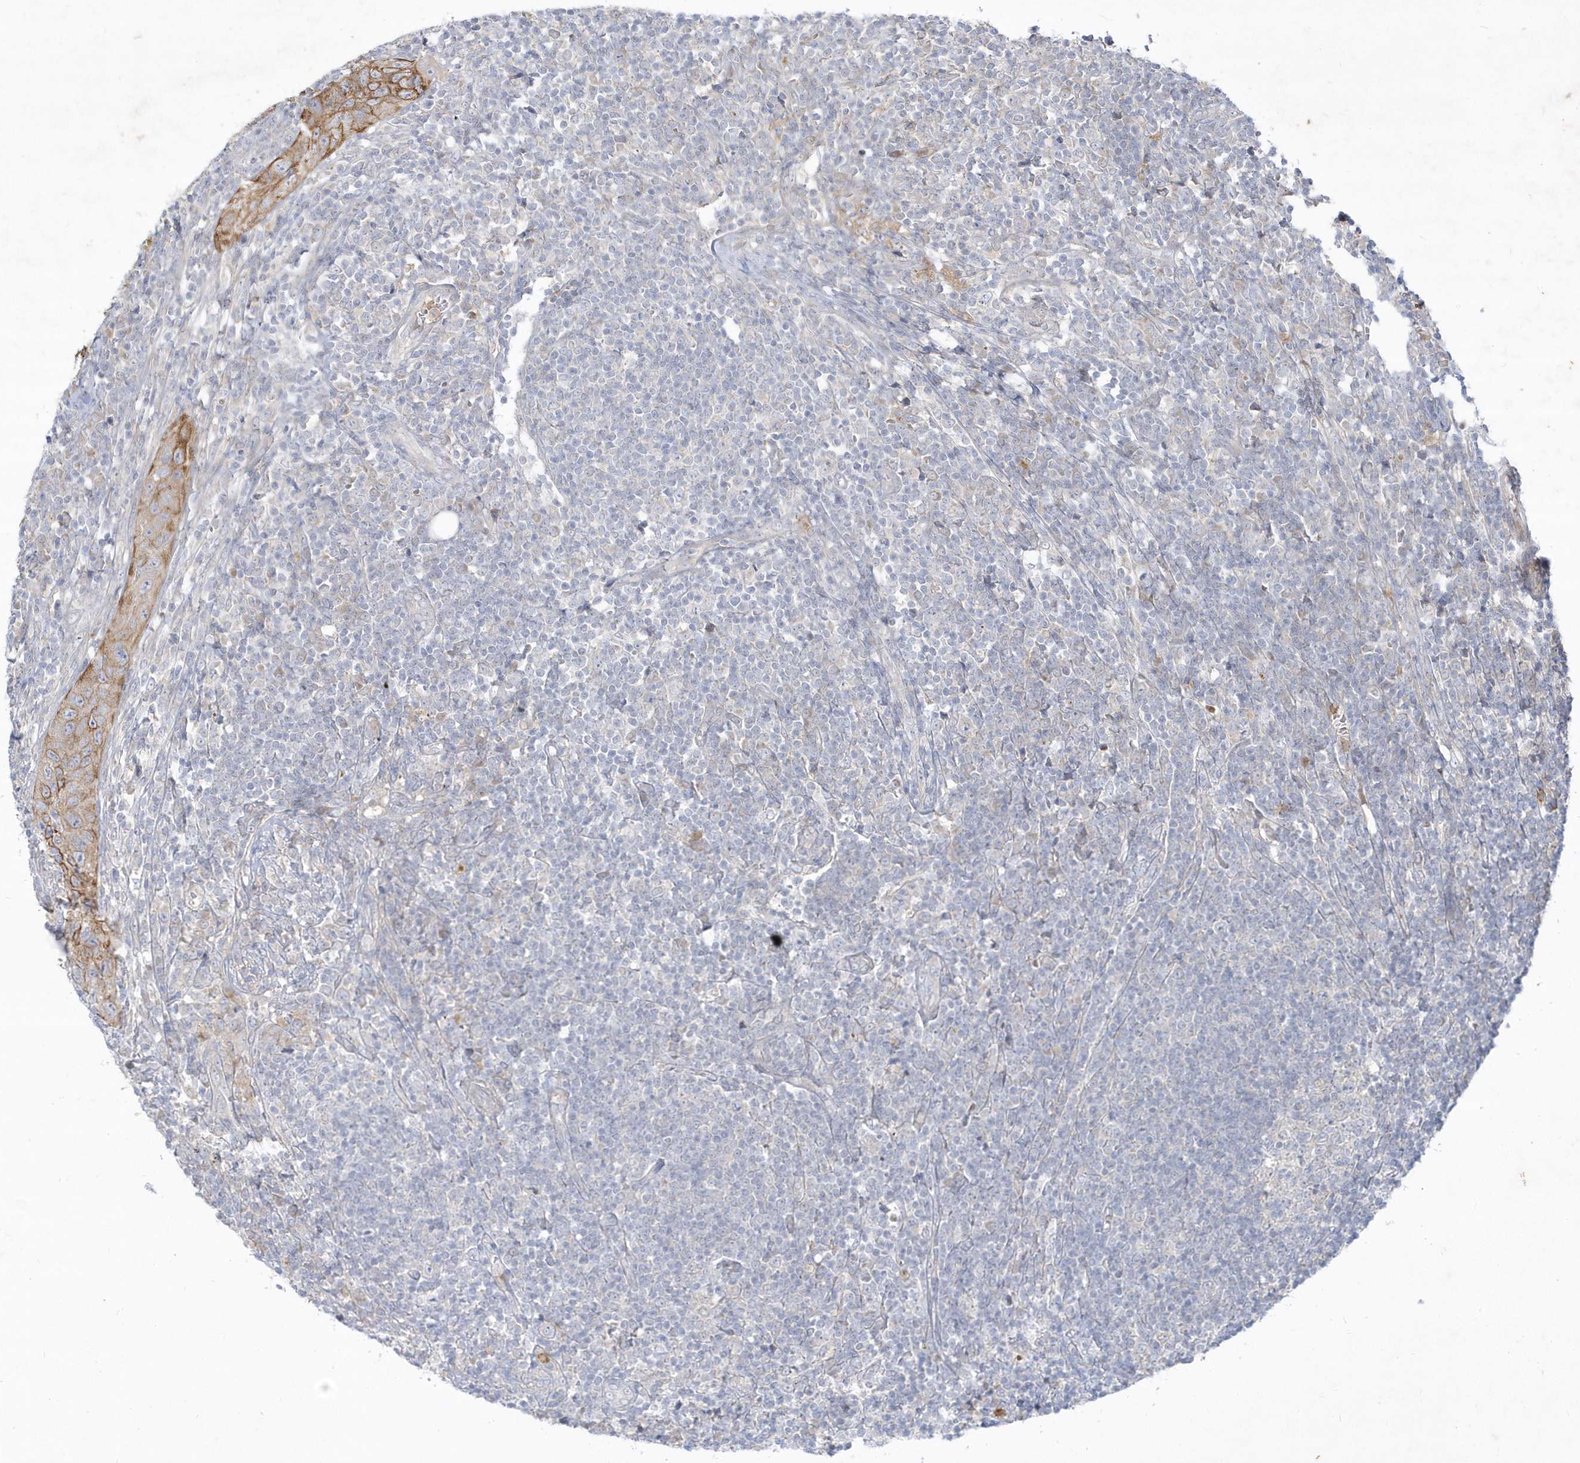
{"staining": {"intensity": "negative", "quantity": "none", "location": "none"}, "tissue": "lymph node", "cell_type": "Germinal center cells", "image_type": "normal", "snomed": [{"axis": "morphology", "description": "Normal tissue, NOS"}, {"axis": "morphology", "description": "Squamous cell carcinoma, metastatic, NOS"}, {"axis": "topography", "description": "Lymph node"}], "caption": "Unremarkable lymph node was stained to show a protein in brown. There is no significant staining in germinal center cells.", "gene": "LARS1", "patient": {"sex": "male", "age": 73}}